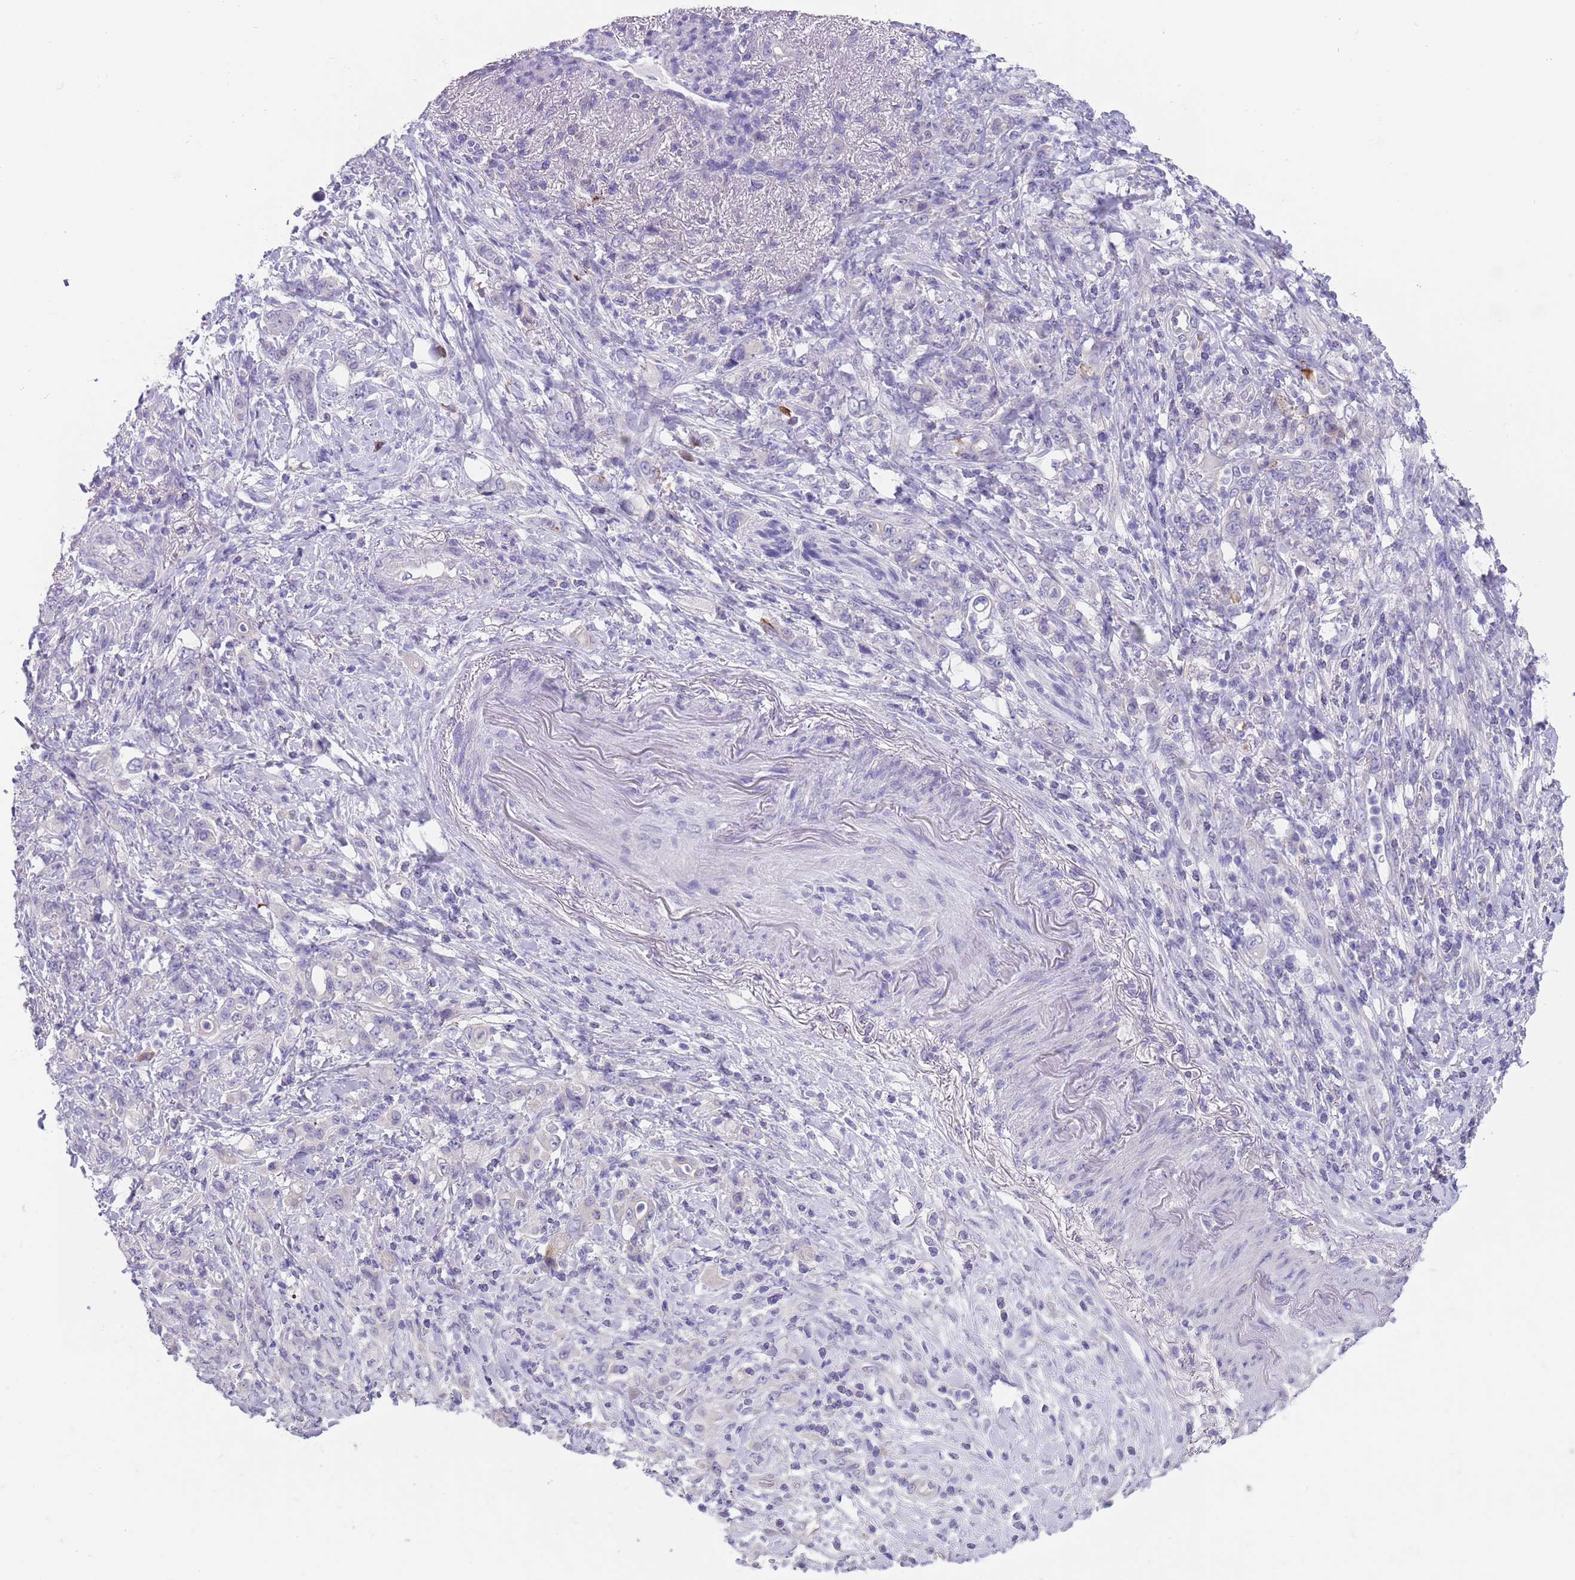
{"staining": {"intensity": "negative", "quantity": "none", "location": "none"}, "tissue": "stomach cancer", "cell_type": "Tumor cells", "image_type": "cancer", "snomed": [{"axis": "morphology", "description": "Normal tissue, NOS"}, {"axis": "morphology", "description": "Adenocarcinoma, NOS"}, {"axis": "topography", "description": "Stomach"}], "caption": "Tumor cells are negative for brown protein staining in stomach cancer.", "gene": "SPIRE2", "patient": {"sex": "female", "age": 79}}